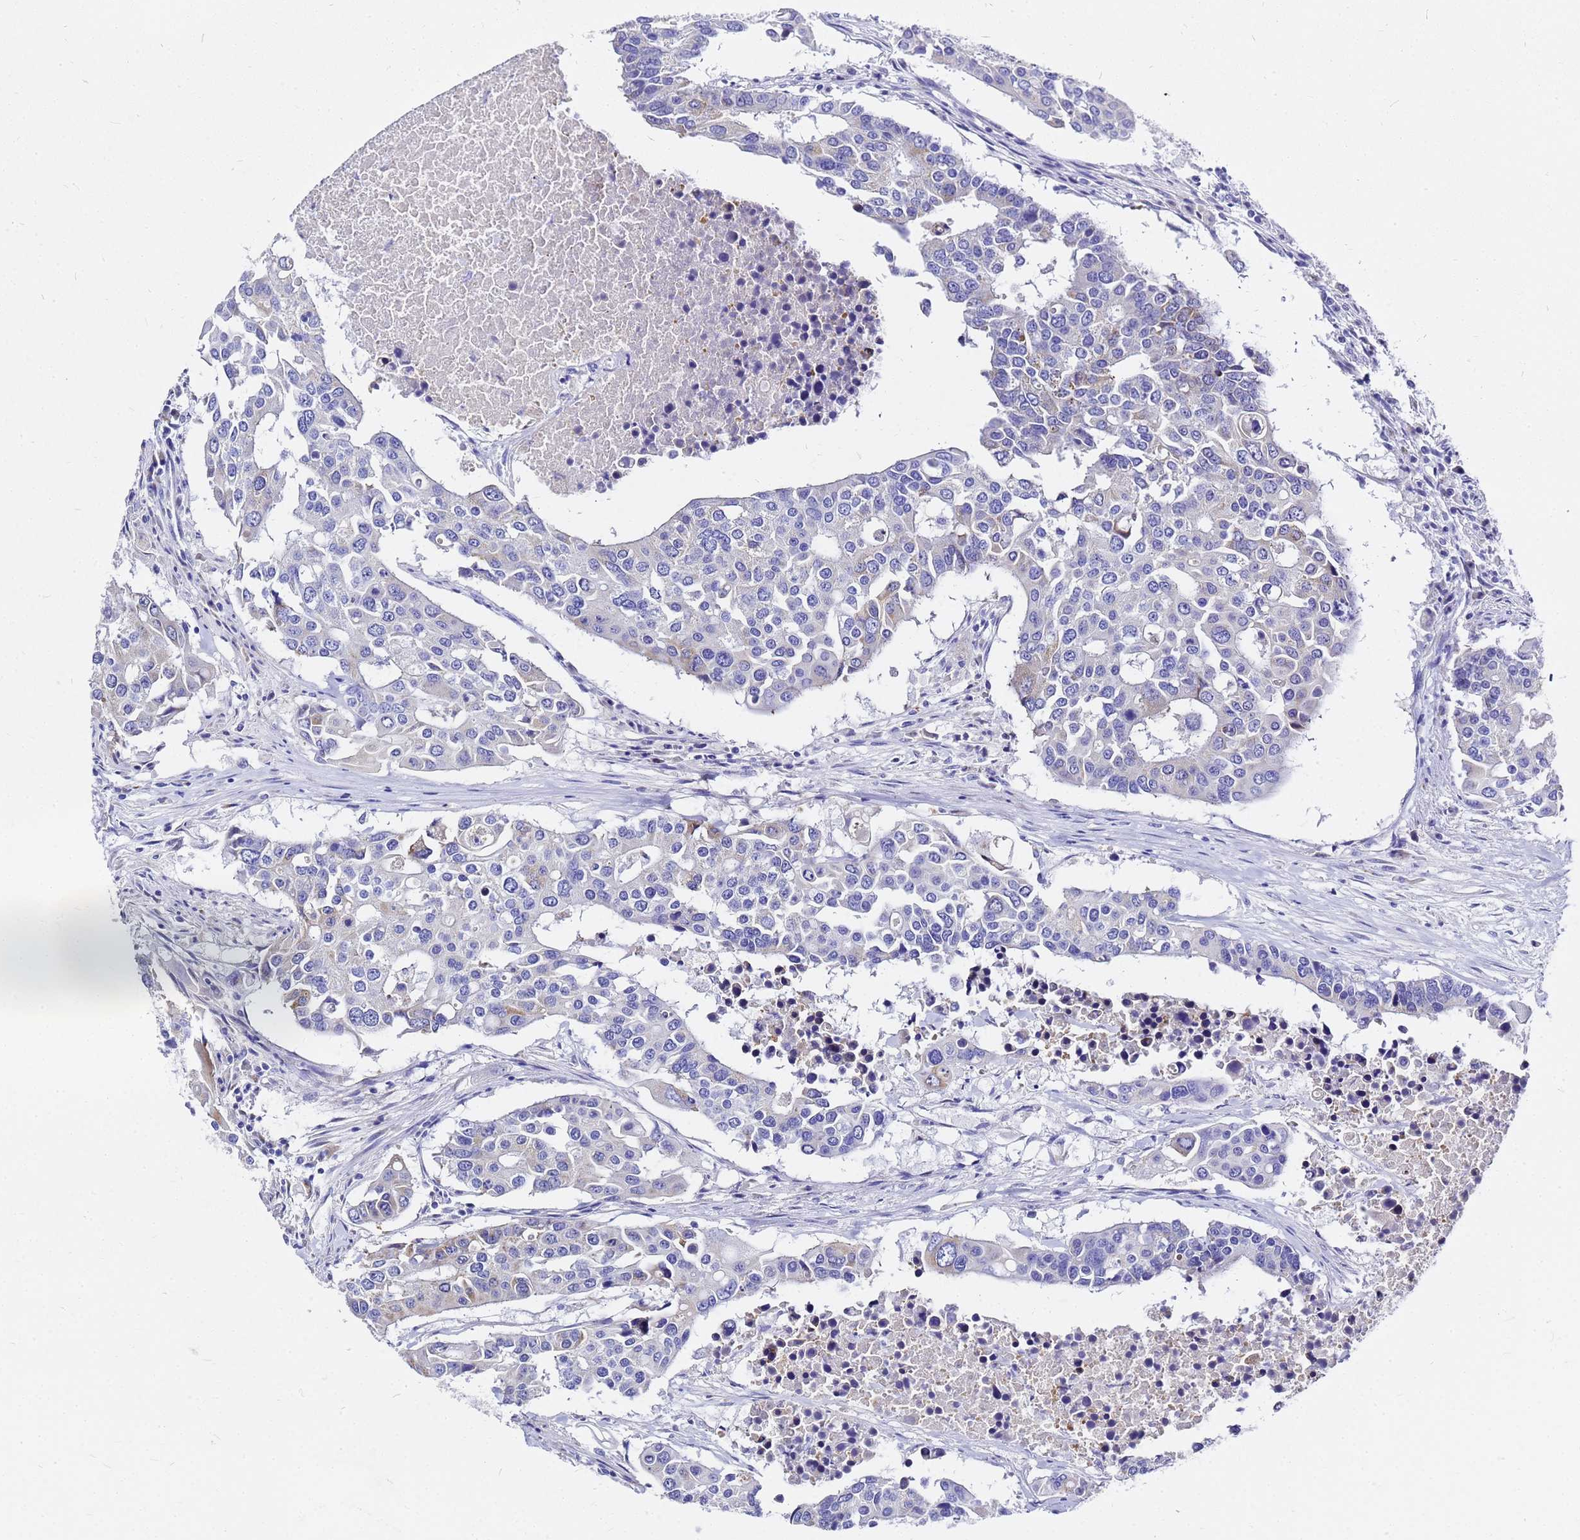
{"staining": {"intensity": "negative", "quantity": "none", "location": "none"}, "tissue": "colorectal cancer", "cell_type": "Tumor cells", "image_type": "cancer", "snomed": [{"axis": "morphology", "description": "Adenocarcinoma, NOS"}, {"axis": "topography", "description": "Colon"}], "caption": "This is an immunohistochemistry (IHC) micrograph of human adenocarcinoma (colorectal). There is no positivity in tumor cells.", "gene": "OR52E2", "patient": {"sex": "male", "age": 77}}